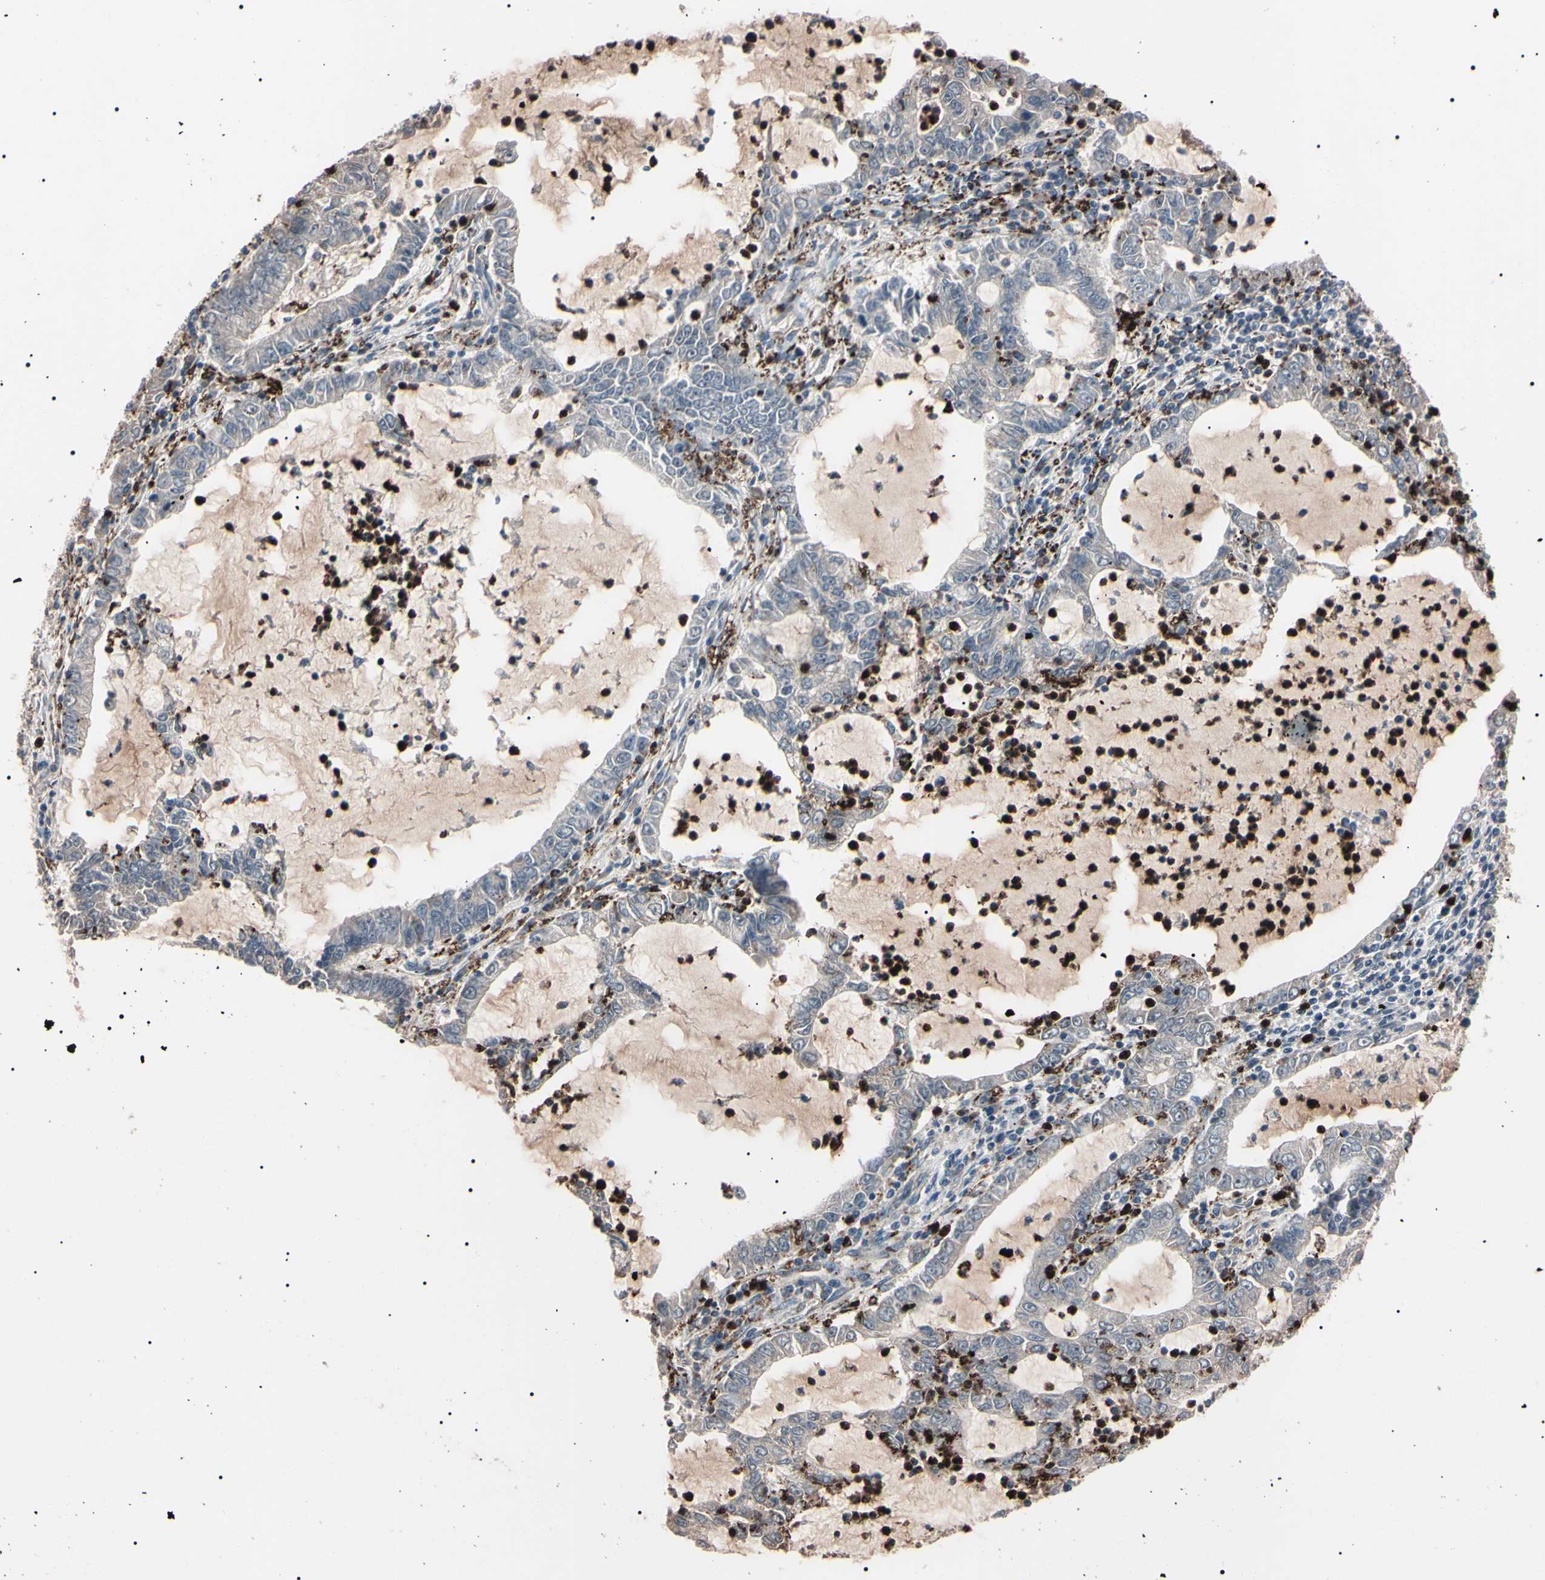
{"staining": {"intensity": "negative", "quantity": "none", "location": "none"}, "tissue": "lung cancer", "cell_type": "Tumor cells", "image_type": "cancer", "snomed": [{"axis": "morphology", "description": "Adenocarcinoma, NOS"}, {"axis": "topography", "description": "Lung"}], "caption": "Adenocarcinoma (lung) stained for a protein using immunohistochemistry (IHC) shows no staining tumor cells.", "gene": "TRAF5", "patient": {"sex": "female", "age": 51}}